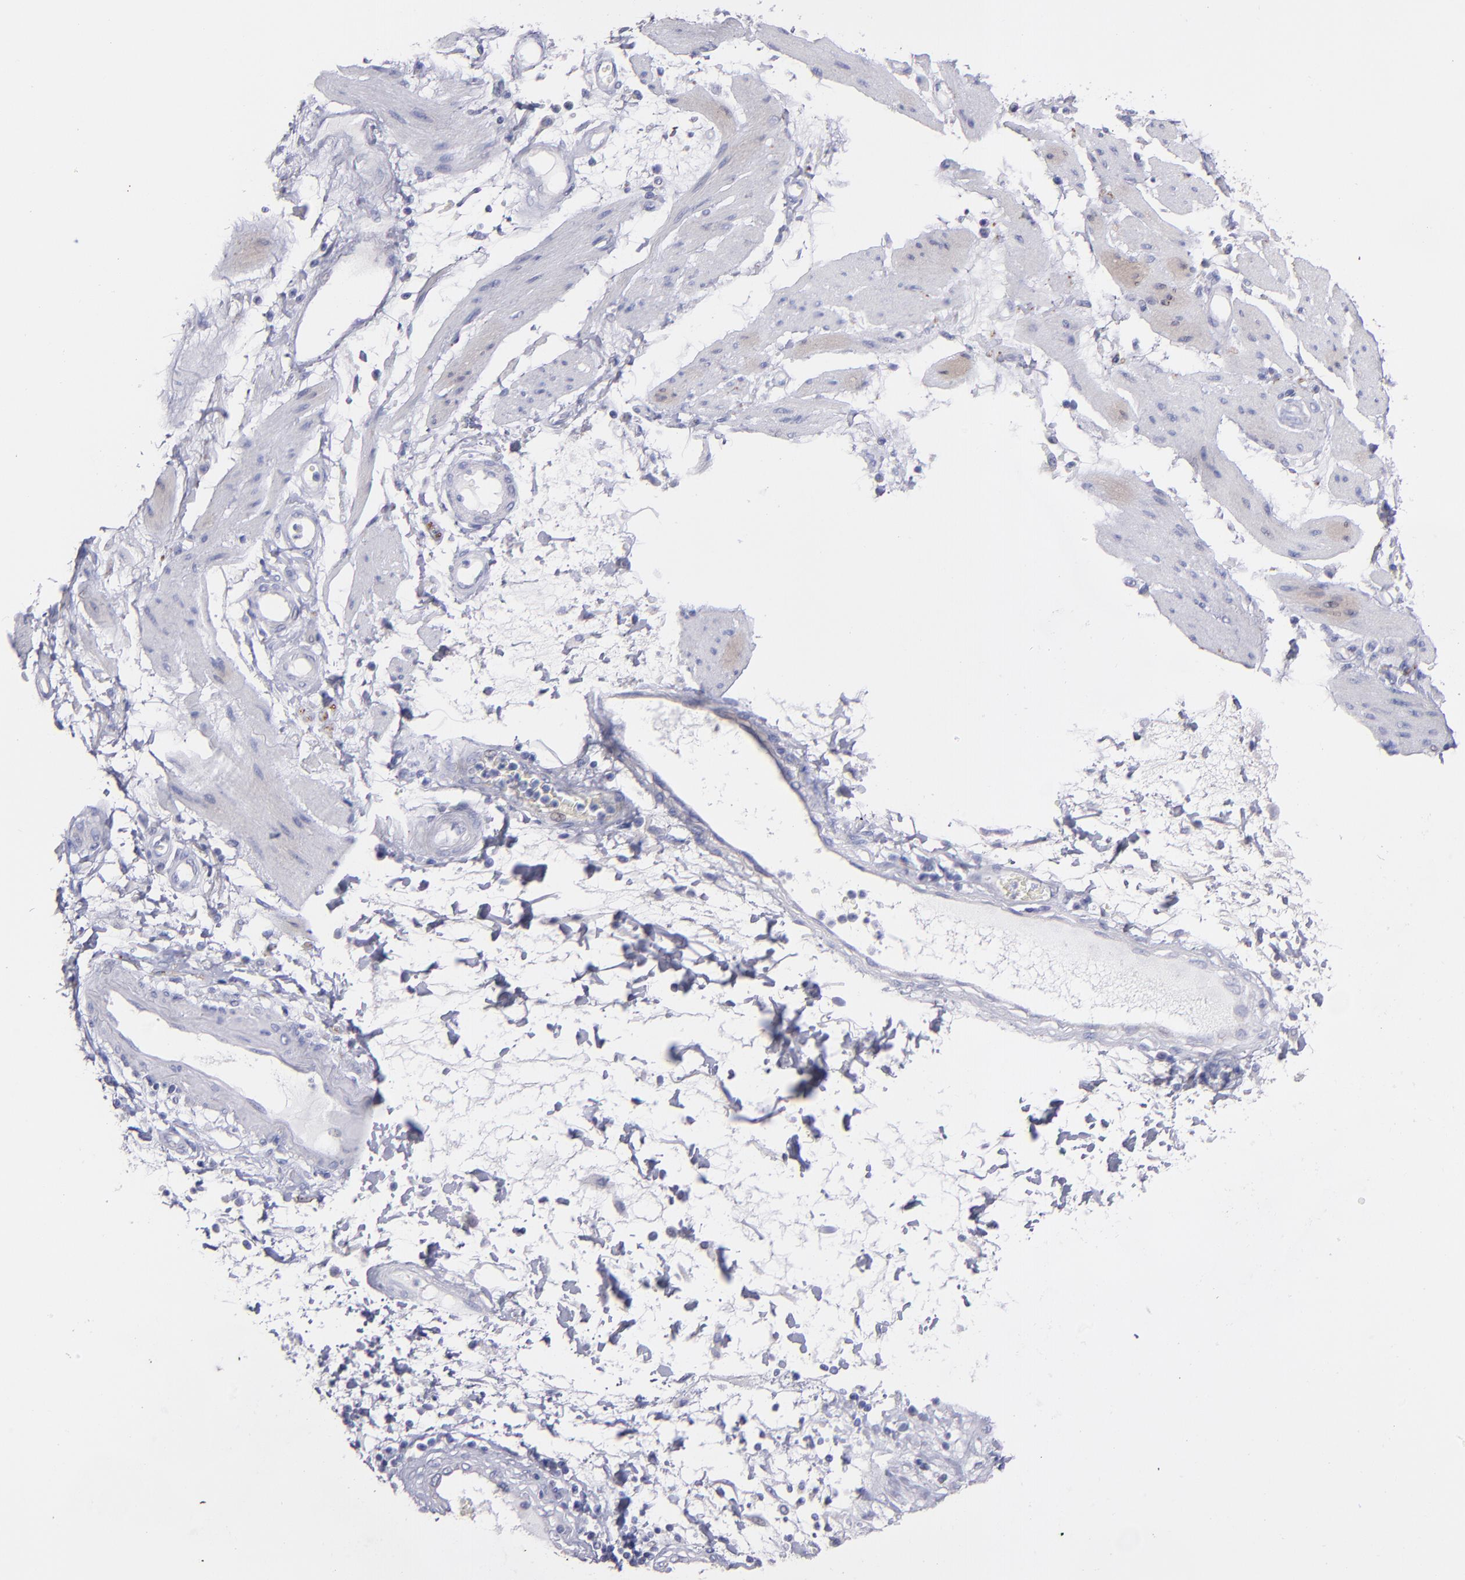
{"staining": {"intensity": "negative", "quantity": "none", "location": "none"}, "tissue": "stomach cancer", "cell_type": "Tumor cells", "image_type": "cancer", "snomed": [{"axis": "morphology", "description": "Adenocarcinoma, NOS"}, {"axis": "topography", "description": "Pancreas"}, {"axis": "topography", "description": "Stomach, upper"}], "caption": "Image shows no protein staining in tumor cells of stomach adenocarcinoma tissue.", "gene": "SNAP25", "patient": {"sex": "male", "age": 77}}